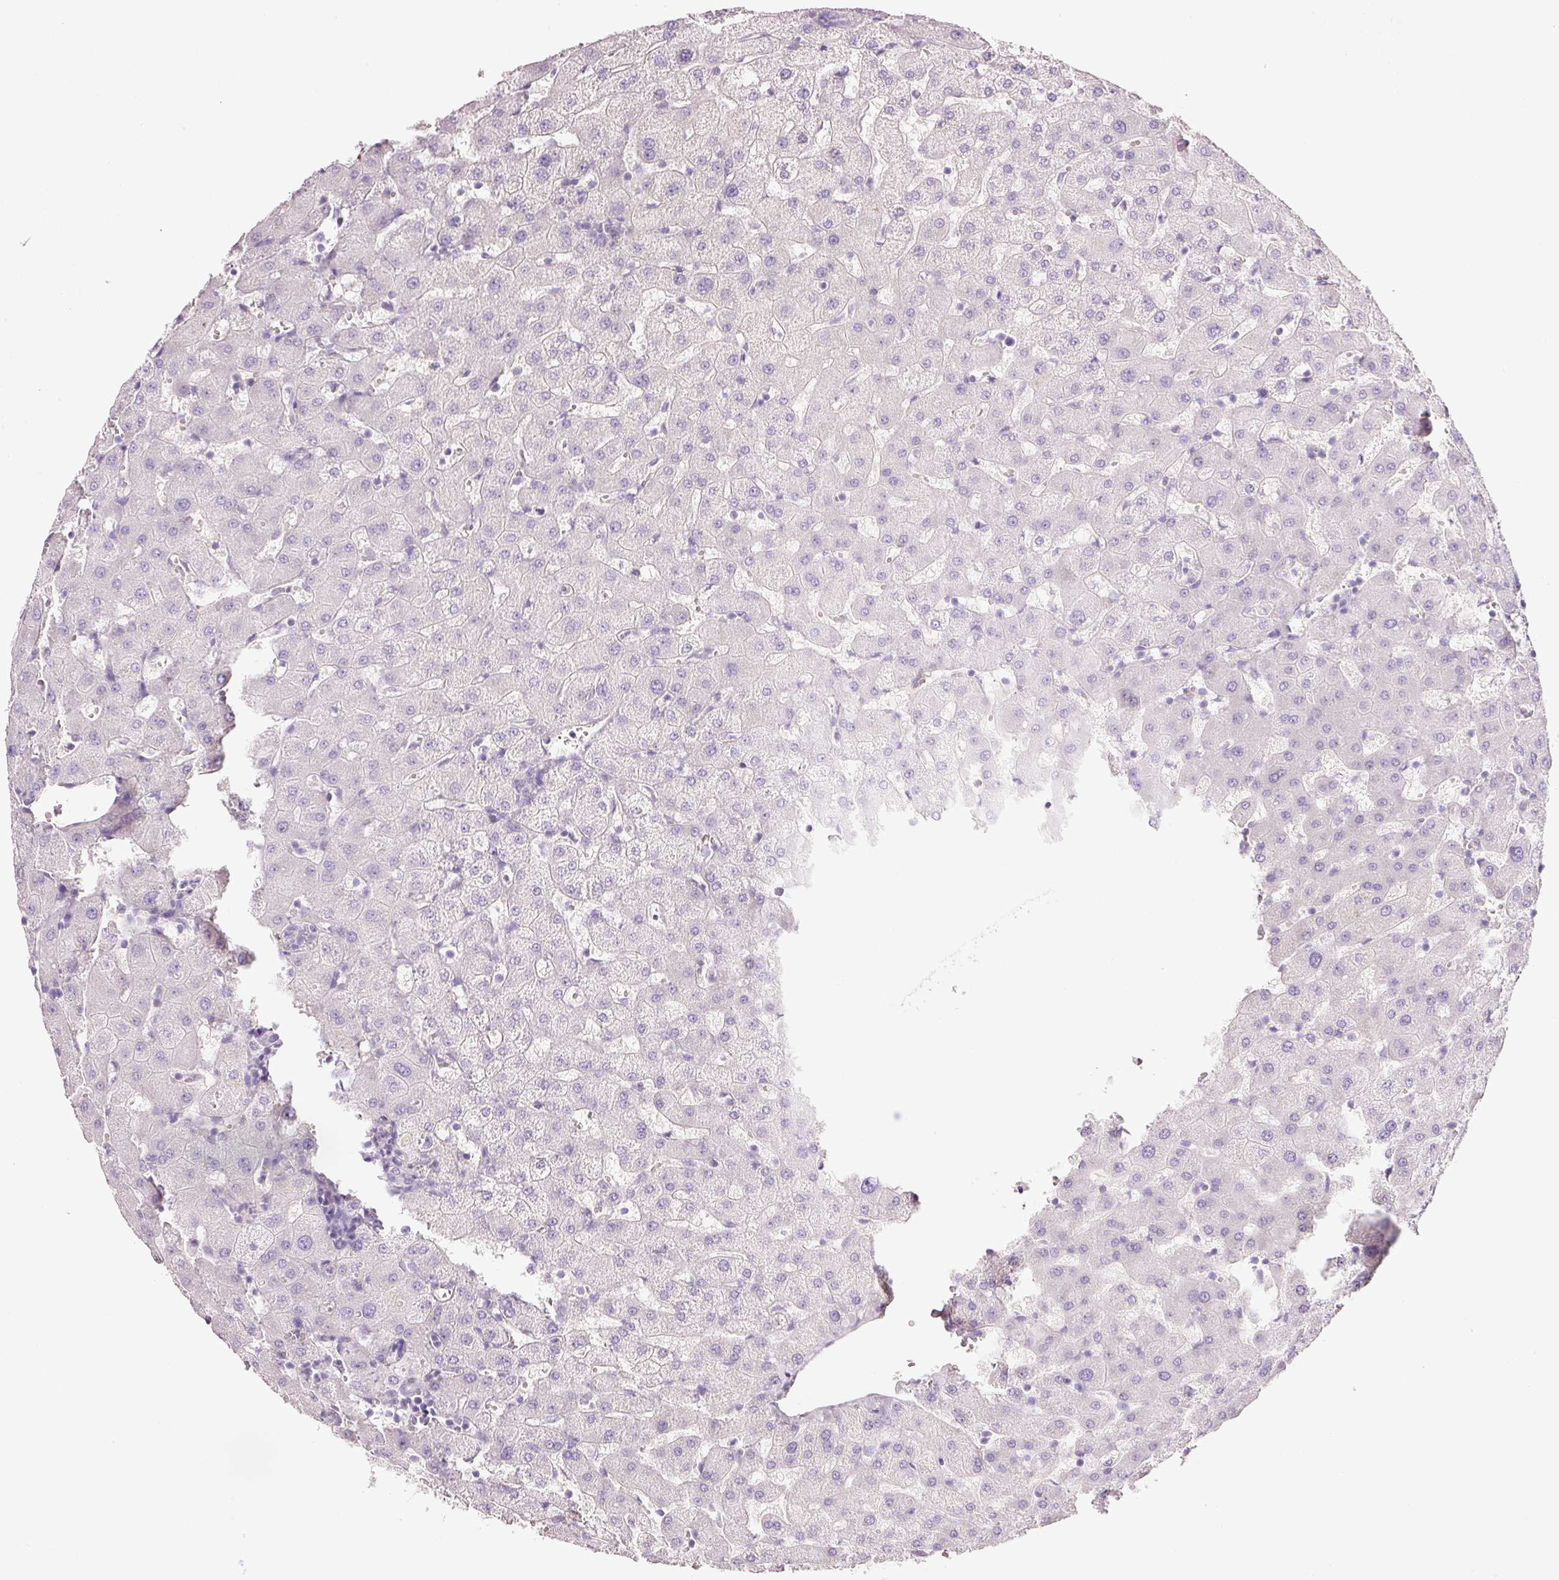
{"staining": {"intensity": "negative", "quantity": "none", "location": "none"}, "tissue": "liver", "cell_type": "Cholangiocytes", "image_type": "normal", "snomed": [{"axis": "morphology", "description": "Normal tissue, NOS"}, {"axis": "topography", "description": "Liver"}], "caption": "This histopathology image is of benign liver stained with immunohistochemistry (IHC) to label a protein in brown with the nuclei are counter-stained blue. There is no expression in cholangiocytes. (Immunohistochemistry, brightfield microscopy, high magnification).", "gene": "SOS2", "patient": {"sex": "female", "age": 63}}